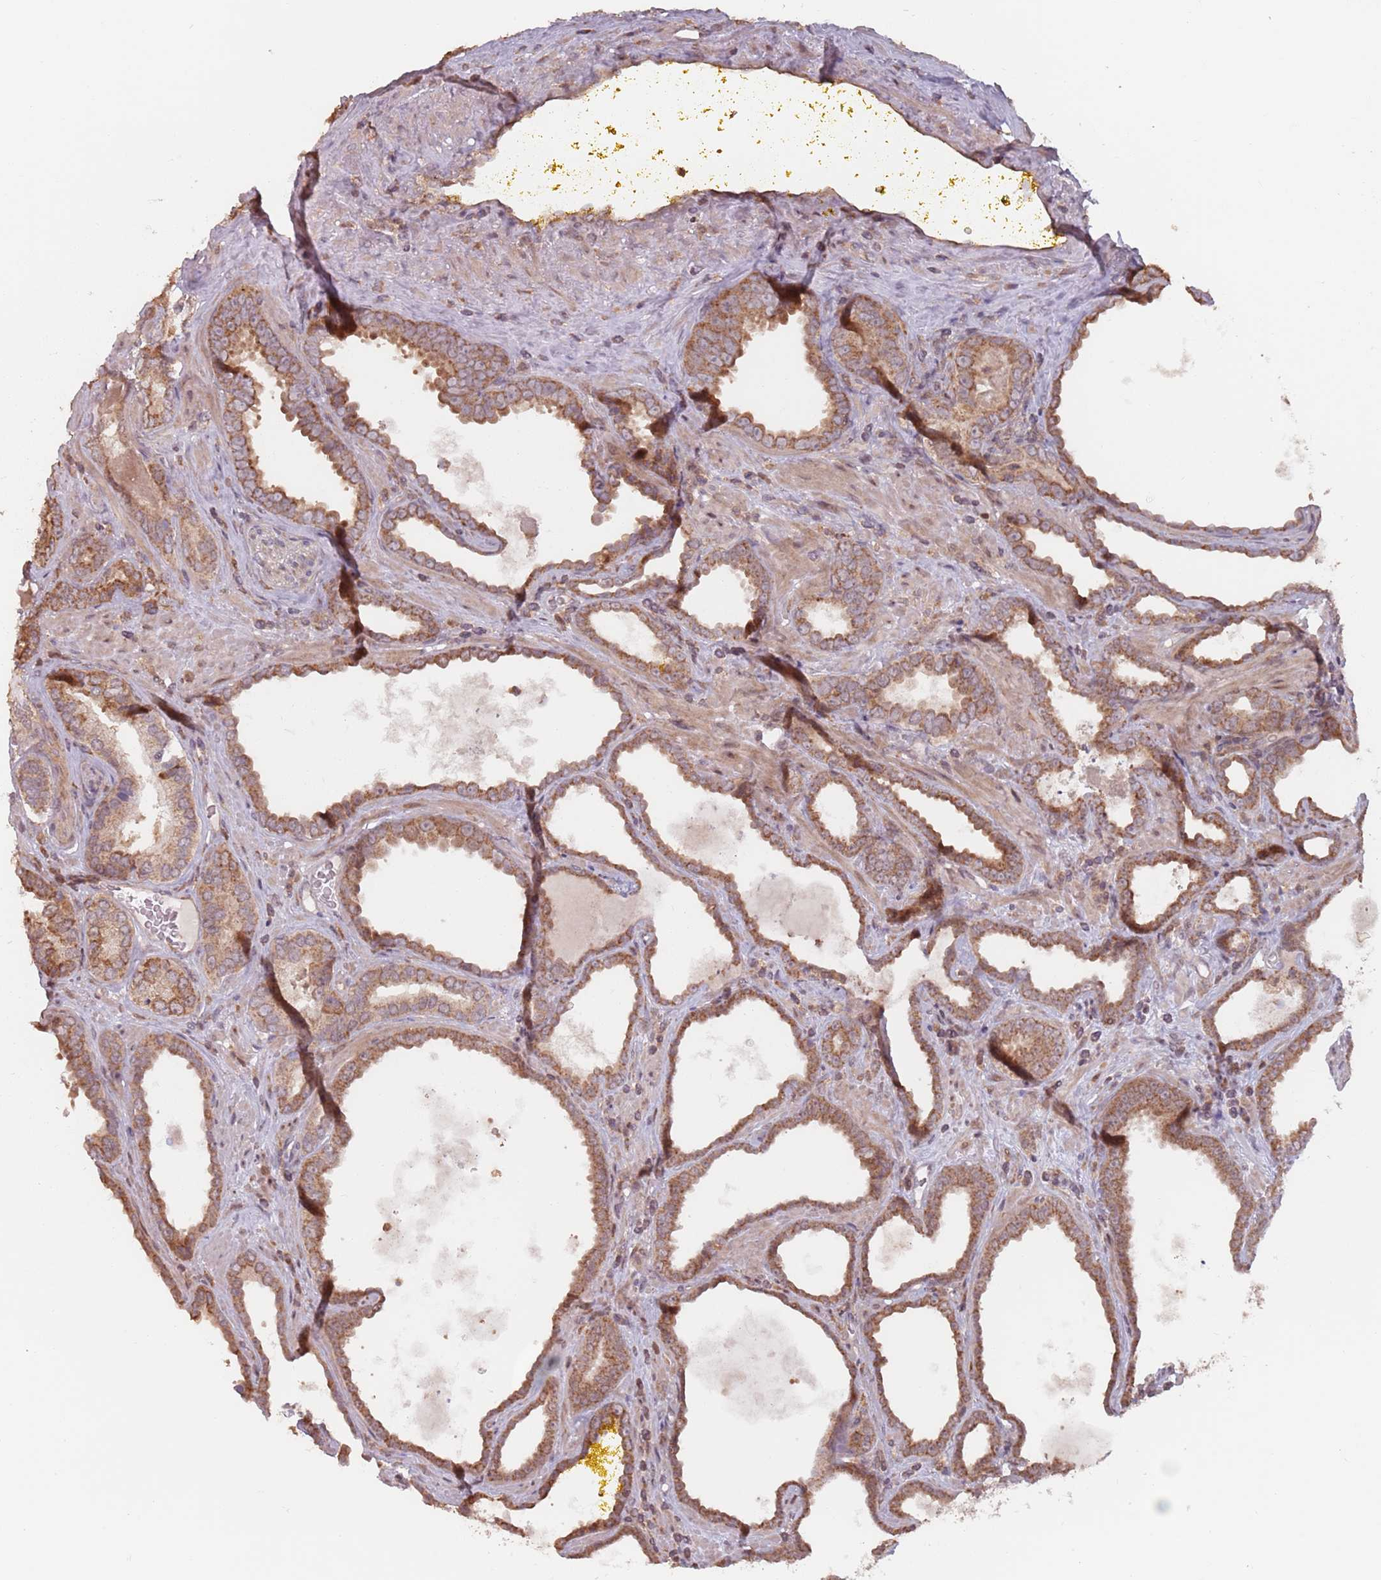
{"staining": {"intensity": "moderate", "quantity": ">75%", "location": "cytoplasmic/membranous"}, "tissue": "prostate cancer", "cell_type": "Tumor cells", "image_type": "cancer", "snomed": [{"axis": "morphology", "description": "Adenocarcinoma, High grade"}, {"axis": "topography", "description": "Prostate"}], "caption": "IHC photomicrograph of prostate cancer (high-grade adenocarcinoma) stained for a protein (brown), which displays medium levels of moderate cytoplasmic/membranous positivity in about >75% of tumor cells.", "gene": "VPS52", "patient": {"sex": "male", "age": 72}}